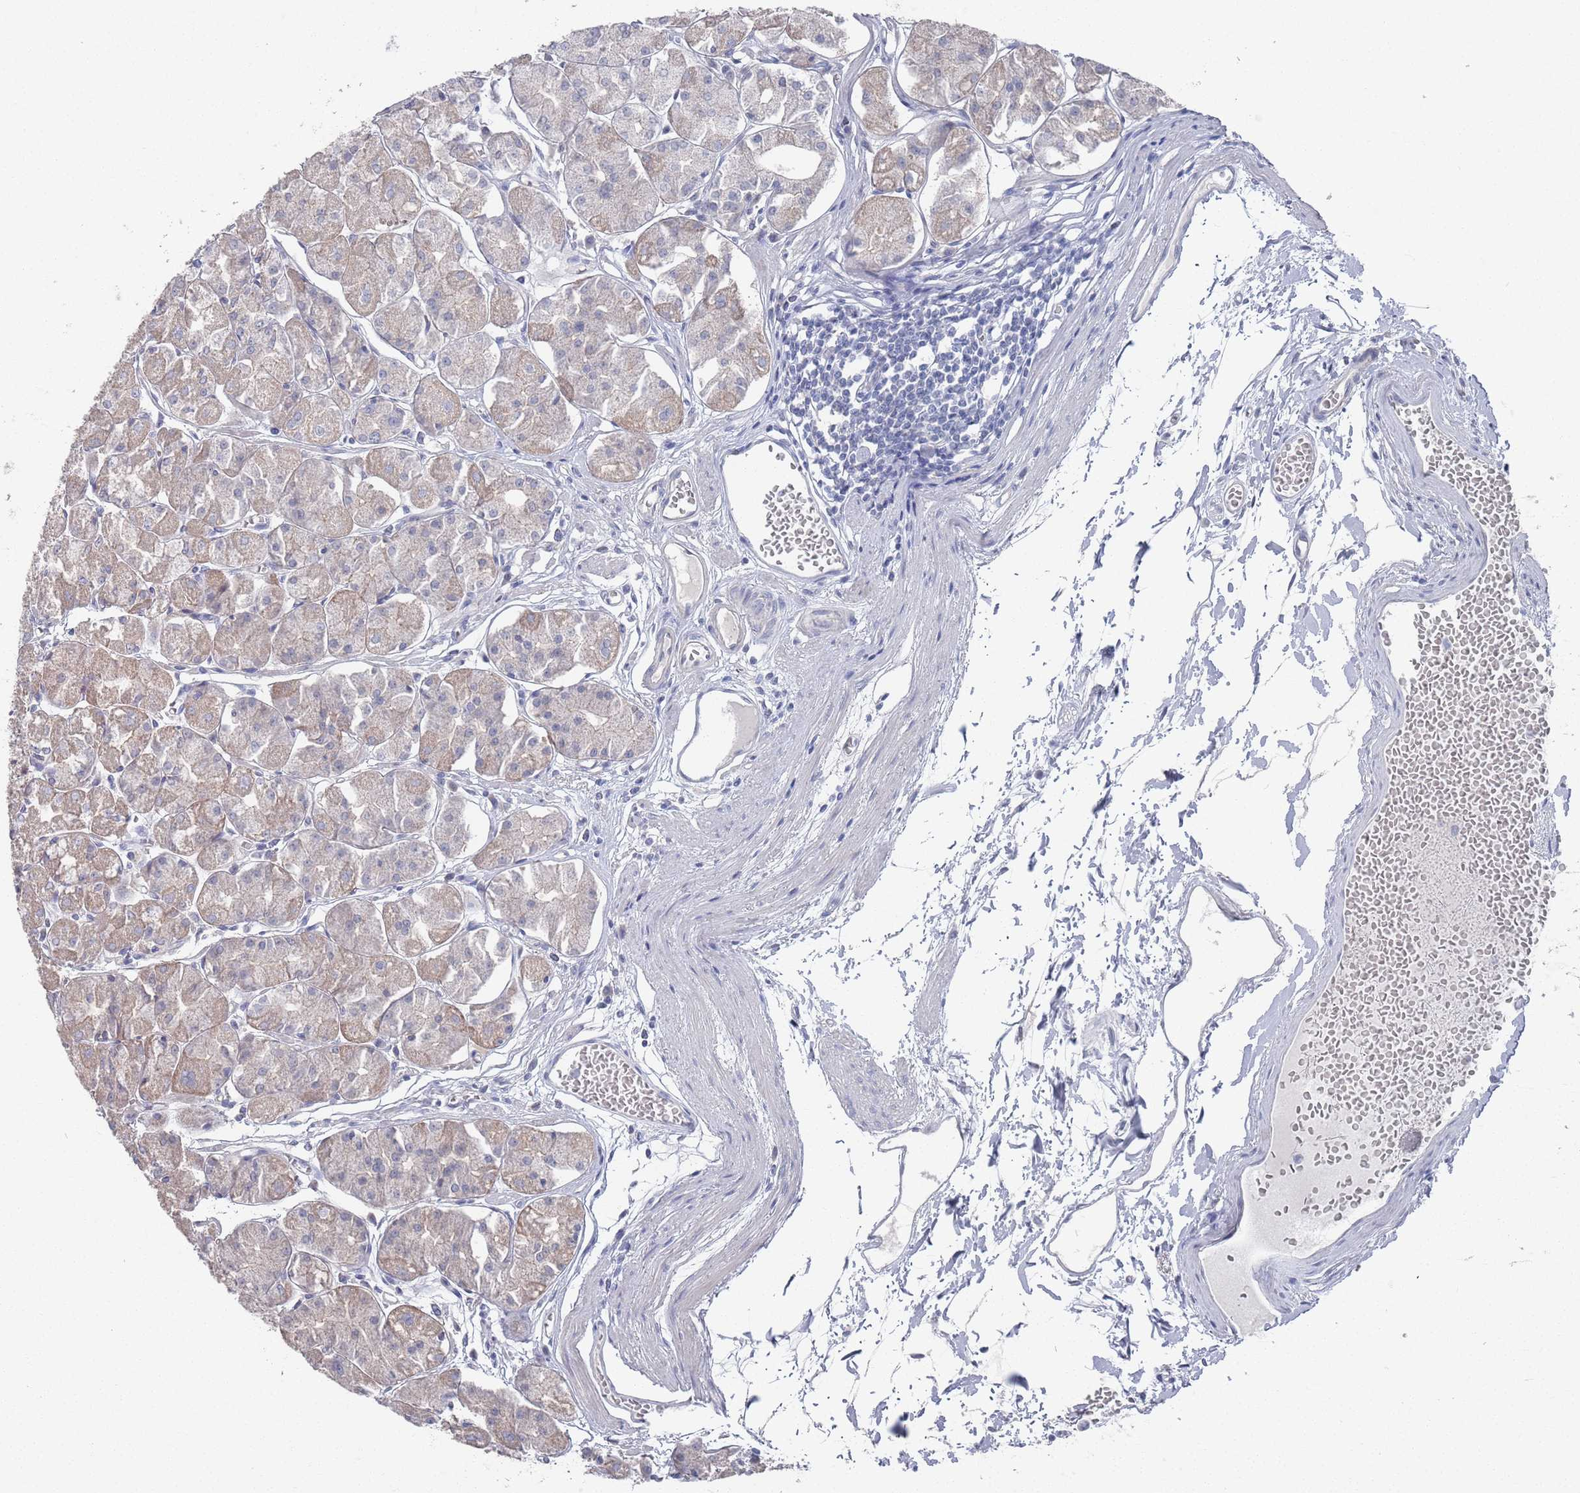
{"staining": {"intensity": "strong", "quantity": "<25%", "location": "cytoplasmic/membranous"}, "tissue": "stomach", "cell_type": "Glandular cells", "image_type": "normal", "snomed": [{"axis": "morphology", "description": "Normal tissue, NOS"}, {"axis": "topography", "description": "Stomach"}], "caption": "IHC histopathology image of unremarkable stomach: human stomach stained using IHC reveals medium levels of strong protein expression localized specifically in the cytoplasmic/membranous of glandular cells, appearing as a cytoplasmic/membranous brown color.", "gene": "PROM2", "patient": {"sex": "male", "age": 55}}